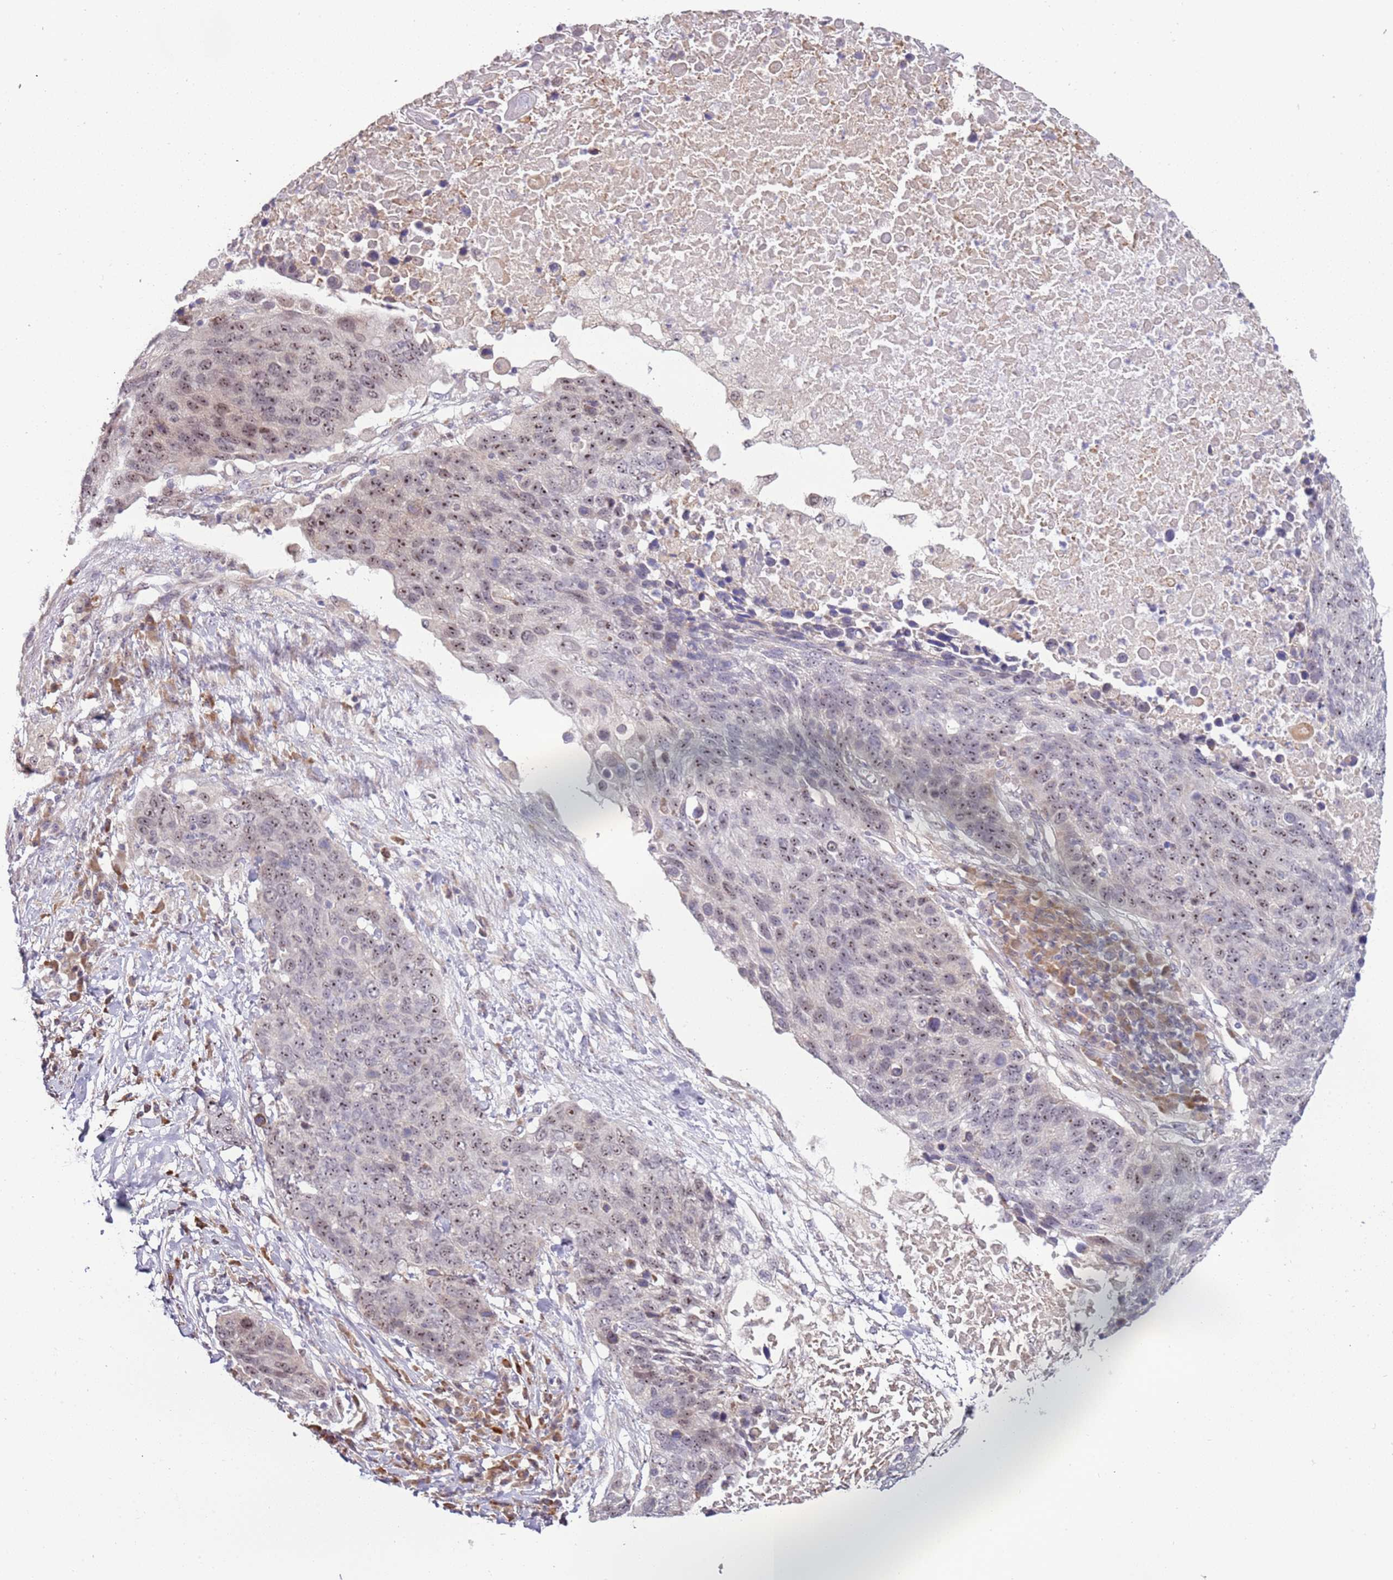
{"staining": {"intensity": "weak", "quantity": ">75%", "location": "nuclear"}, "tissue": "lung cancer", "cell_type": "Tumor cells", "image_type": "cancer", "snomed": [{"axis": "morphology", "description": "Normal tissue, NOS"}, {"axis": "morphology", "description": "Squamous cell carcinoma, NOS"}, {"axis": "topography", "description": "Lymph node"}, {"axis": "topography", "description": "Lung"}], "caption": "Brown immunohistochemical staining in human lung squamous cell carcinoma exhibits weak nuclear positivity in about >75% of tumor cells.", "gene": "UCMA", "patient": {"sex": "male", "age": 66}}